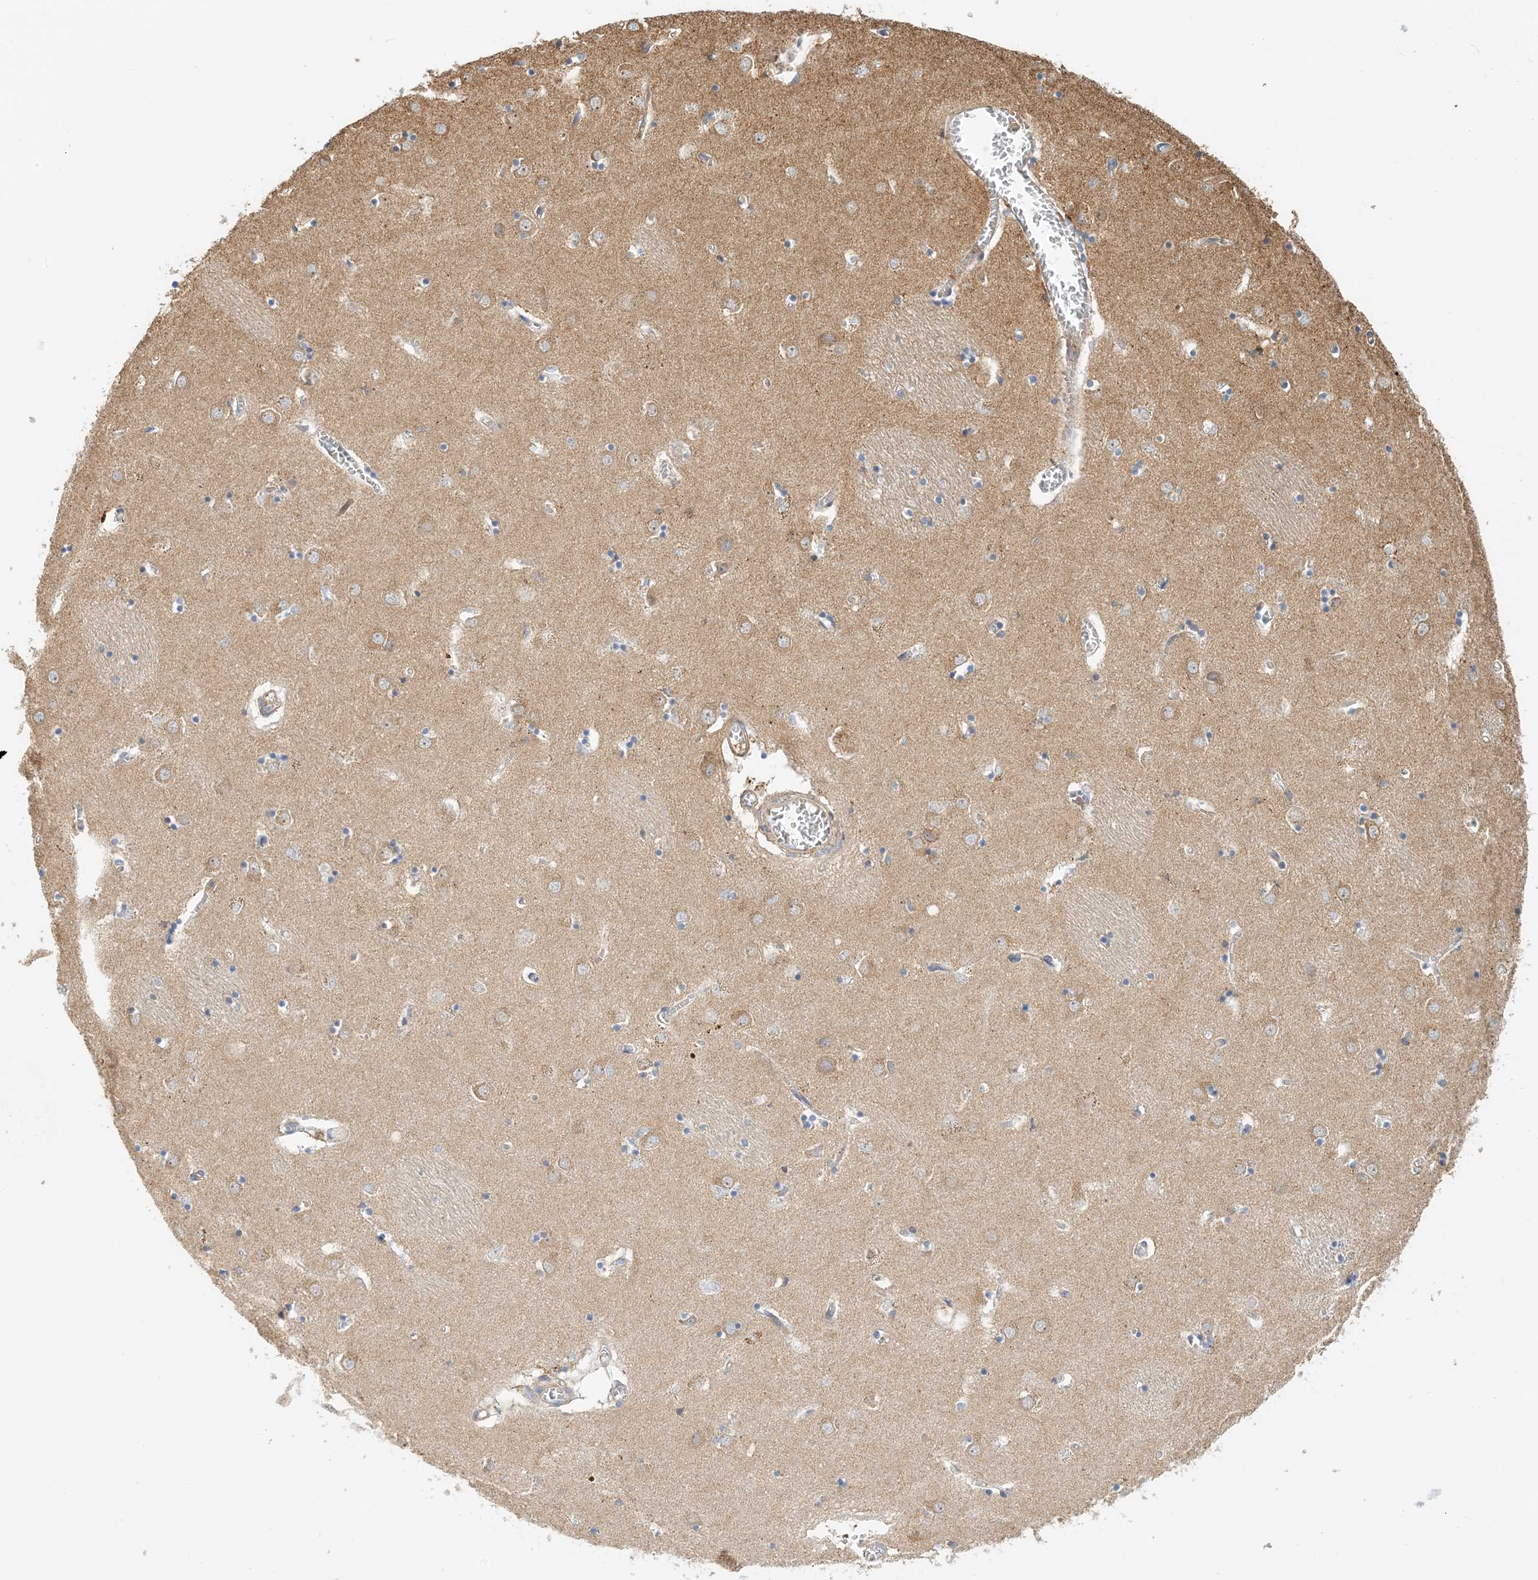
{"staining": {"intensity": "weak", "quantity": "<25%", "location": "cytoplasmic/membranous"}, "tissue": "caudate", "cell_type": "Glial cells", "image_type": "normal", "snomed": [{"axis": "morphology", "description": "Normal tissue, NOS"}, {"axis": "topography", "description": "Lateral ventricle wall"}], "caption": "Protein analysis of unremarkable caudate shows no significant expression in glial cells. (DAB (3,3'-diaminobenzidine) immunohistochemistry with hematoxylin counter stain).", "gene": "COLEC11", "patient": {"sex": "male", "age": 70}}